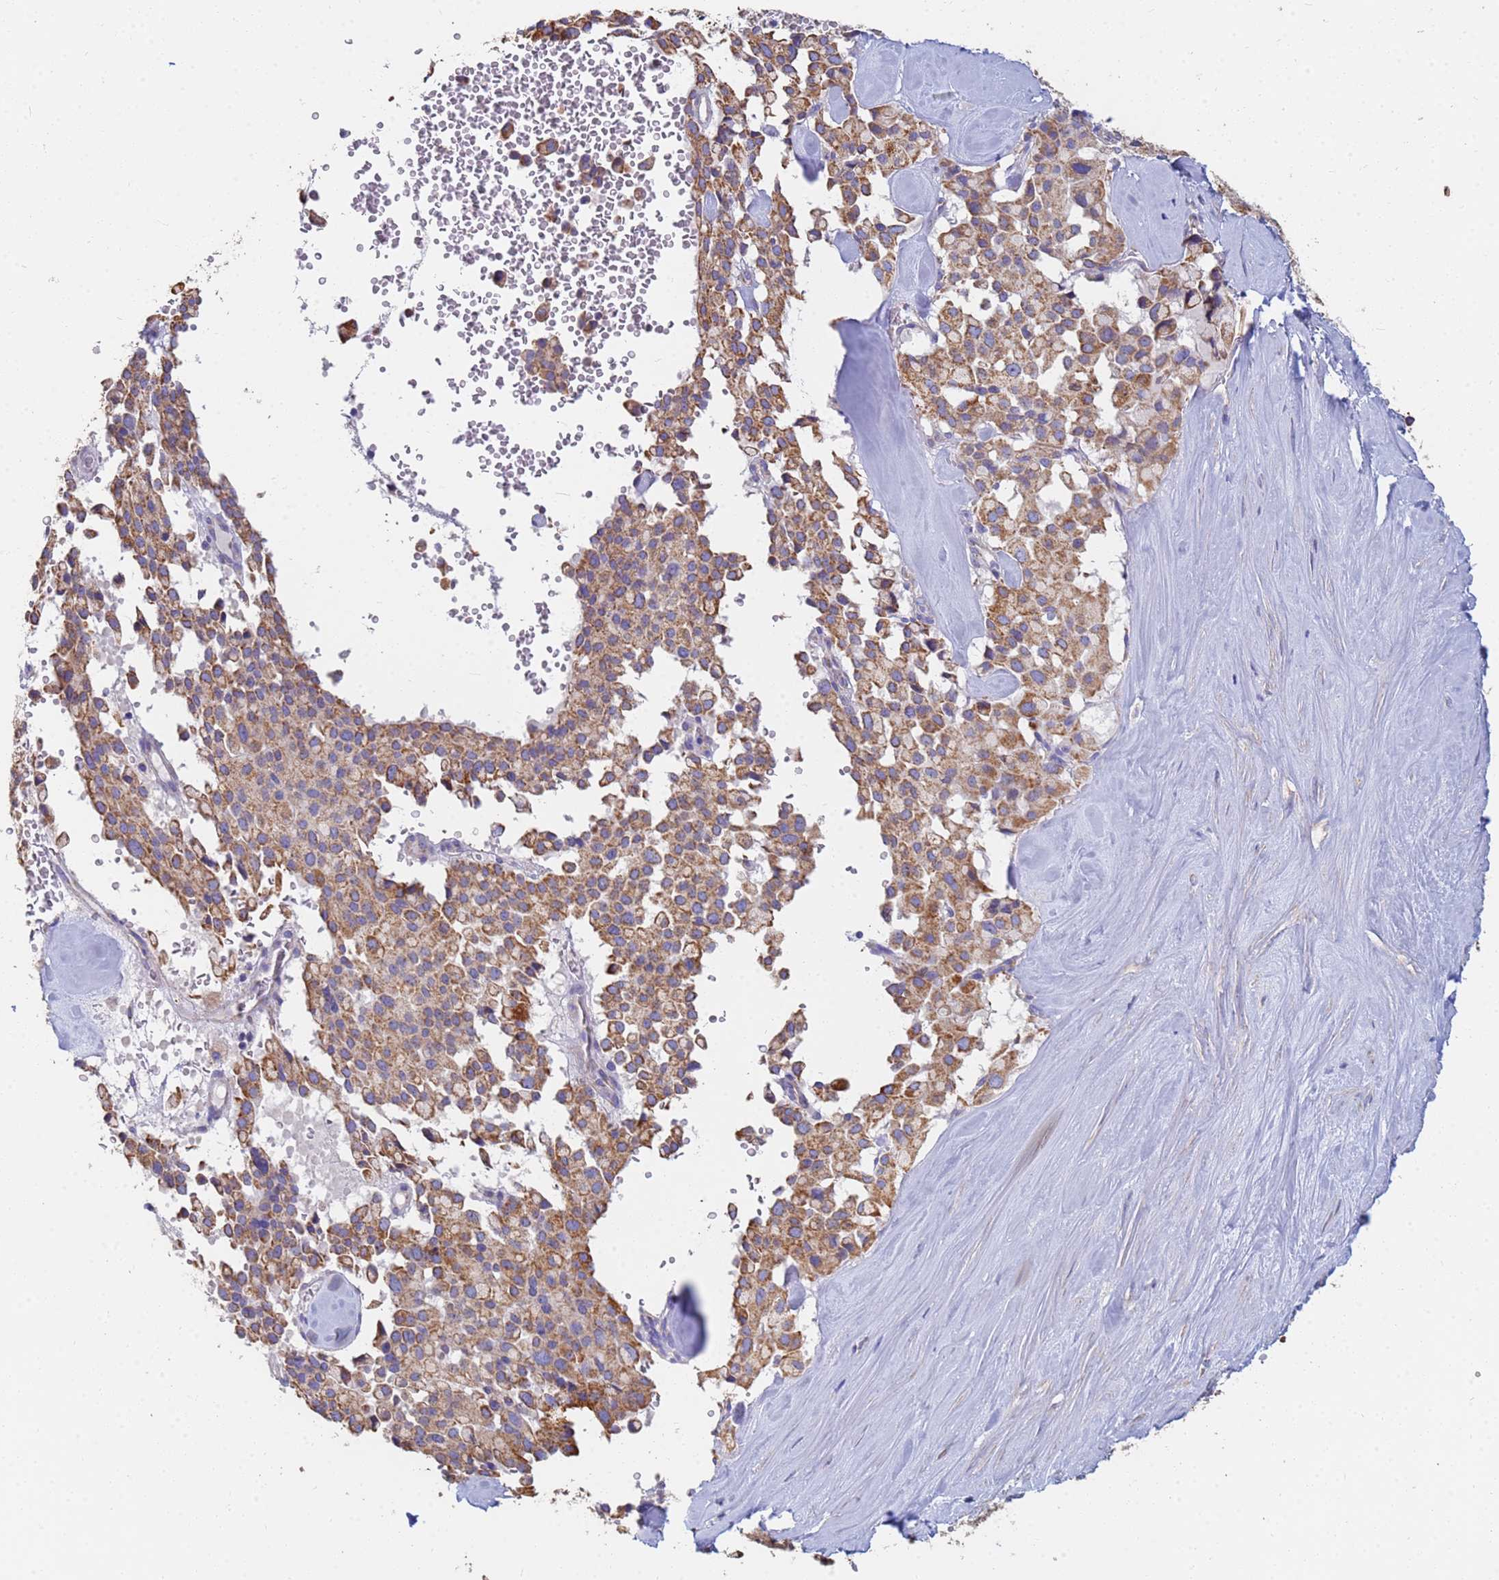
{"staining": {"intensity": "moderate", "quantity": ">75%", "location": "cytoplasmic/membranous"}, "tissue": "pancreatic cancer", "cell_type": "Tumor cells", "image_type": "cancer", "snomed": [{"axis": "morphology", "description": "Adenocarcinoma, NOS"}, {"axis": "topography", "description": "Pancreas"}], "caption": "Immunohistochemical staining of pancreatic cancer (adenocarcinoma) shows medium levels of moderate cytoplasmic/membranous protein positivity in about >75% of tumor cells. Nuclei are stained in blue.", "gene": "UQCRH", "patient": {"sex": "male", "age": 65}}